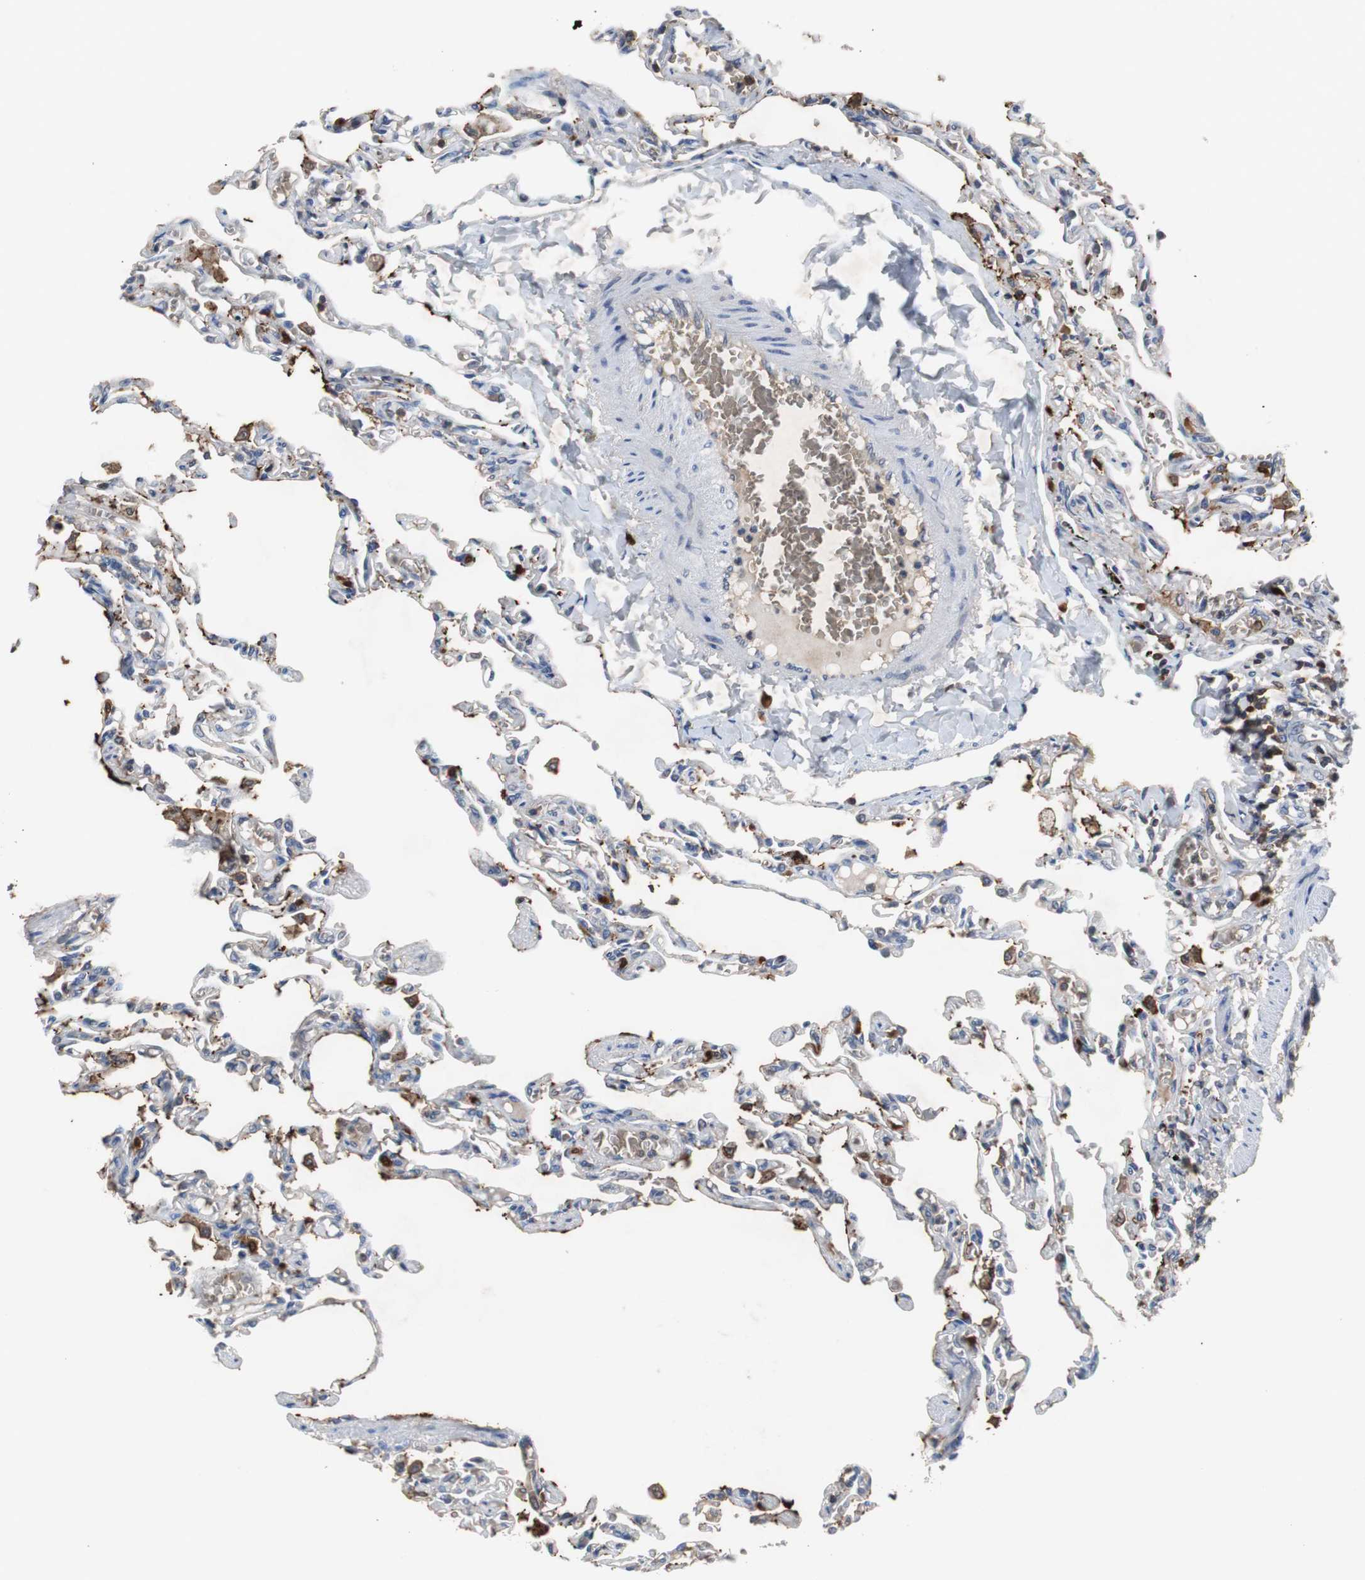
{"staining": {"intensity": "negative", "quantity": "none", "location": "none"}, "tissue": "lung", "cell_type": "Alveolar cells", "image_type": "normal", "snomed": [{"axis": "morphology", "description": "Normal tissue, NOS"}, {"axis": "topography", "description": "Lung"}], "caption": "Alveolar cells show no significant staining in unremarkable lung. (Stains: DAB IHC with hematoxylin counter stain, Microscopy: brightfield microscopy at high magnification).", "gene": "CALB2", "patient": {"sex": "male", "age": 21}}